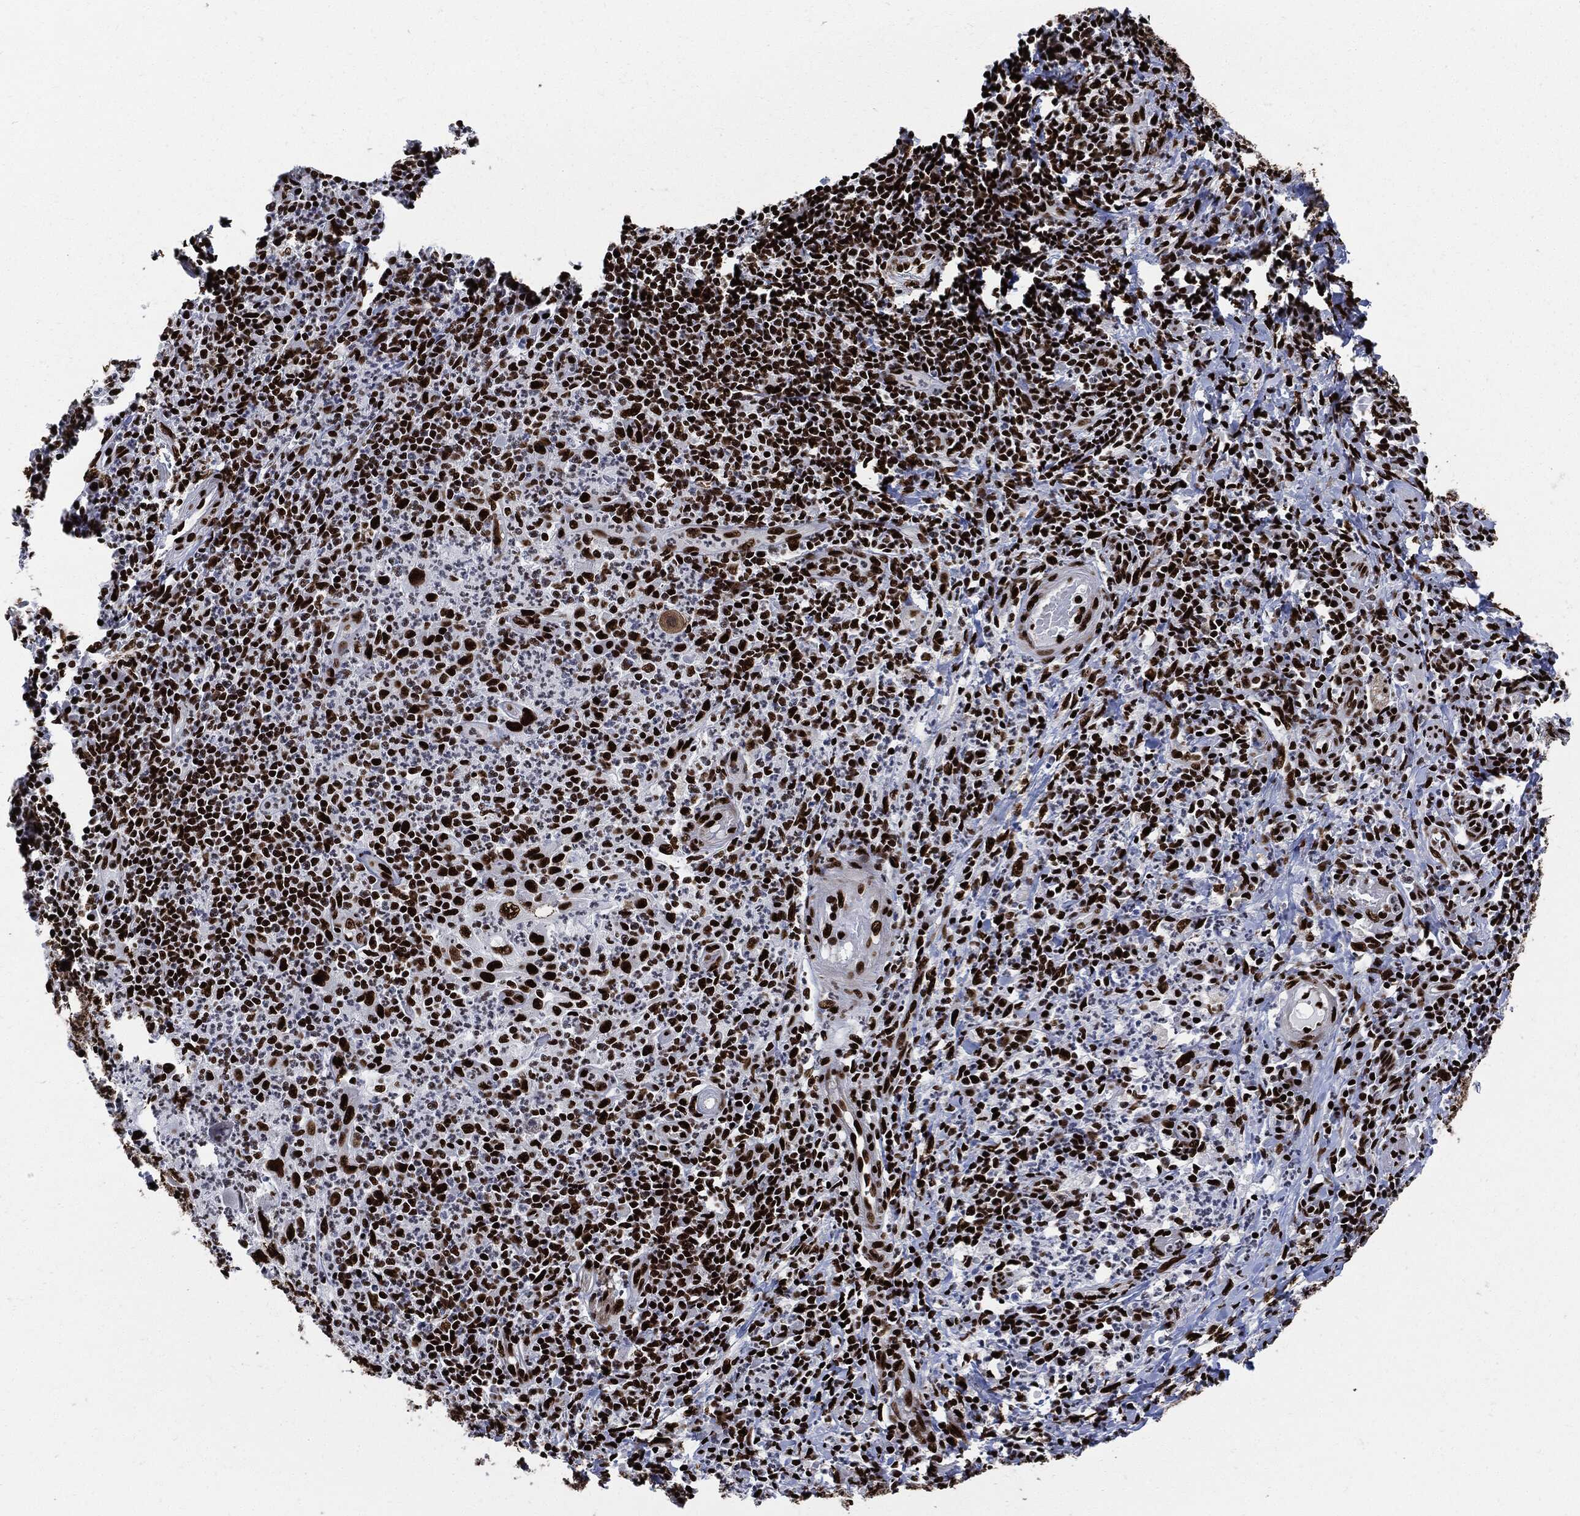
{"staining": {"intensity": "strong", "quantity": ">75%", "location": "nuclear"}, "tissue": "cervical cancer", "cell_type": "Tumor cells", "image_type": "cancer", "snomed": [{"axis": "morphology", "description": "Squamous cell carcinoma, NOS"}, {"axis": "topography", "description": "Cervix"}], "caption": "Immunohistochemistry (IHC) of cervical cancer (squamous cell carcinoma) demonstrates high levels of strong nuclear staining in about >75% of tumor cells.", "gene": "RECQL", "patient": {"sex": "female", "age": 26}}